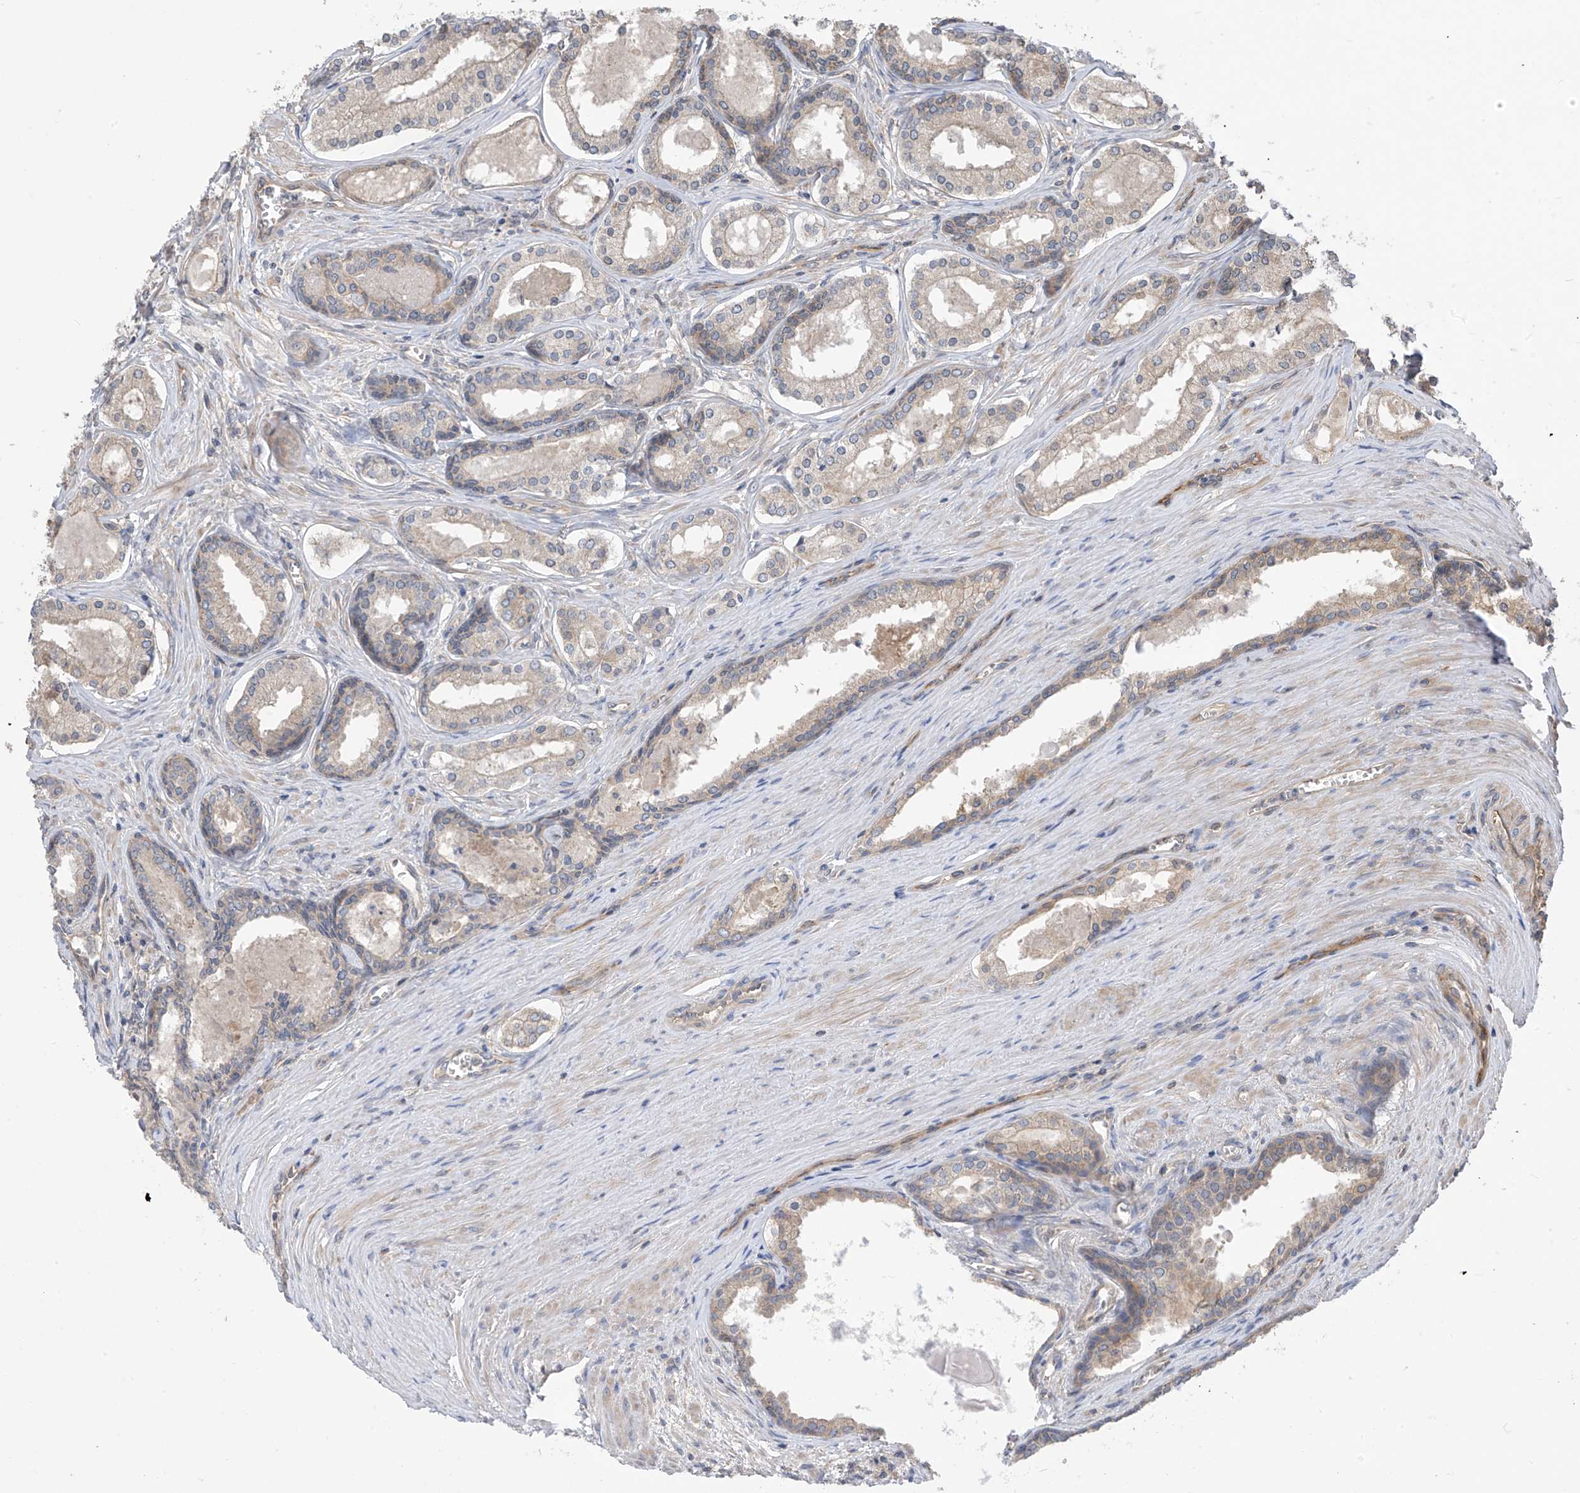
{"staining": {"intensity": "weak", "quantity": "25%-75%", "location": "cytoplasmic/membranous"}, "tissue": "prostate cancer", "cell_type": "Tumor cells", "image_type": "cancer", "snomed": [{"axis": "morphology", "description": "Adenocarcinoma, High grade"}, {"axis": "topography", "description": "Prostate"}], "caption": "Prostate cancer (adenocarcinoma (high-grade)) stained with a protein marker demonstrates weak staining in tumor cells.", "gene": "PHACTR4", "patient": {"sex": "male", "age": 68}}